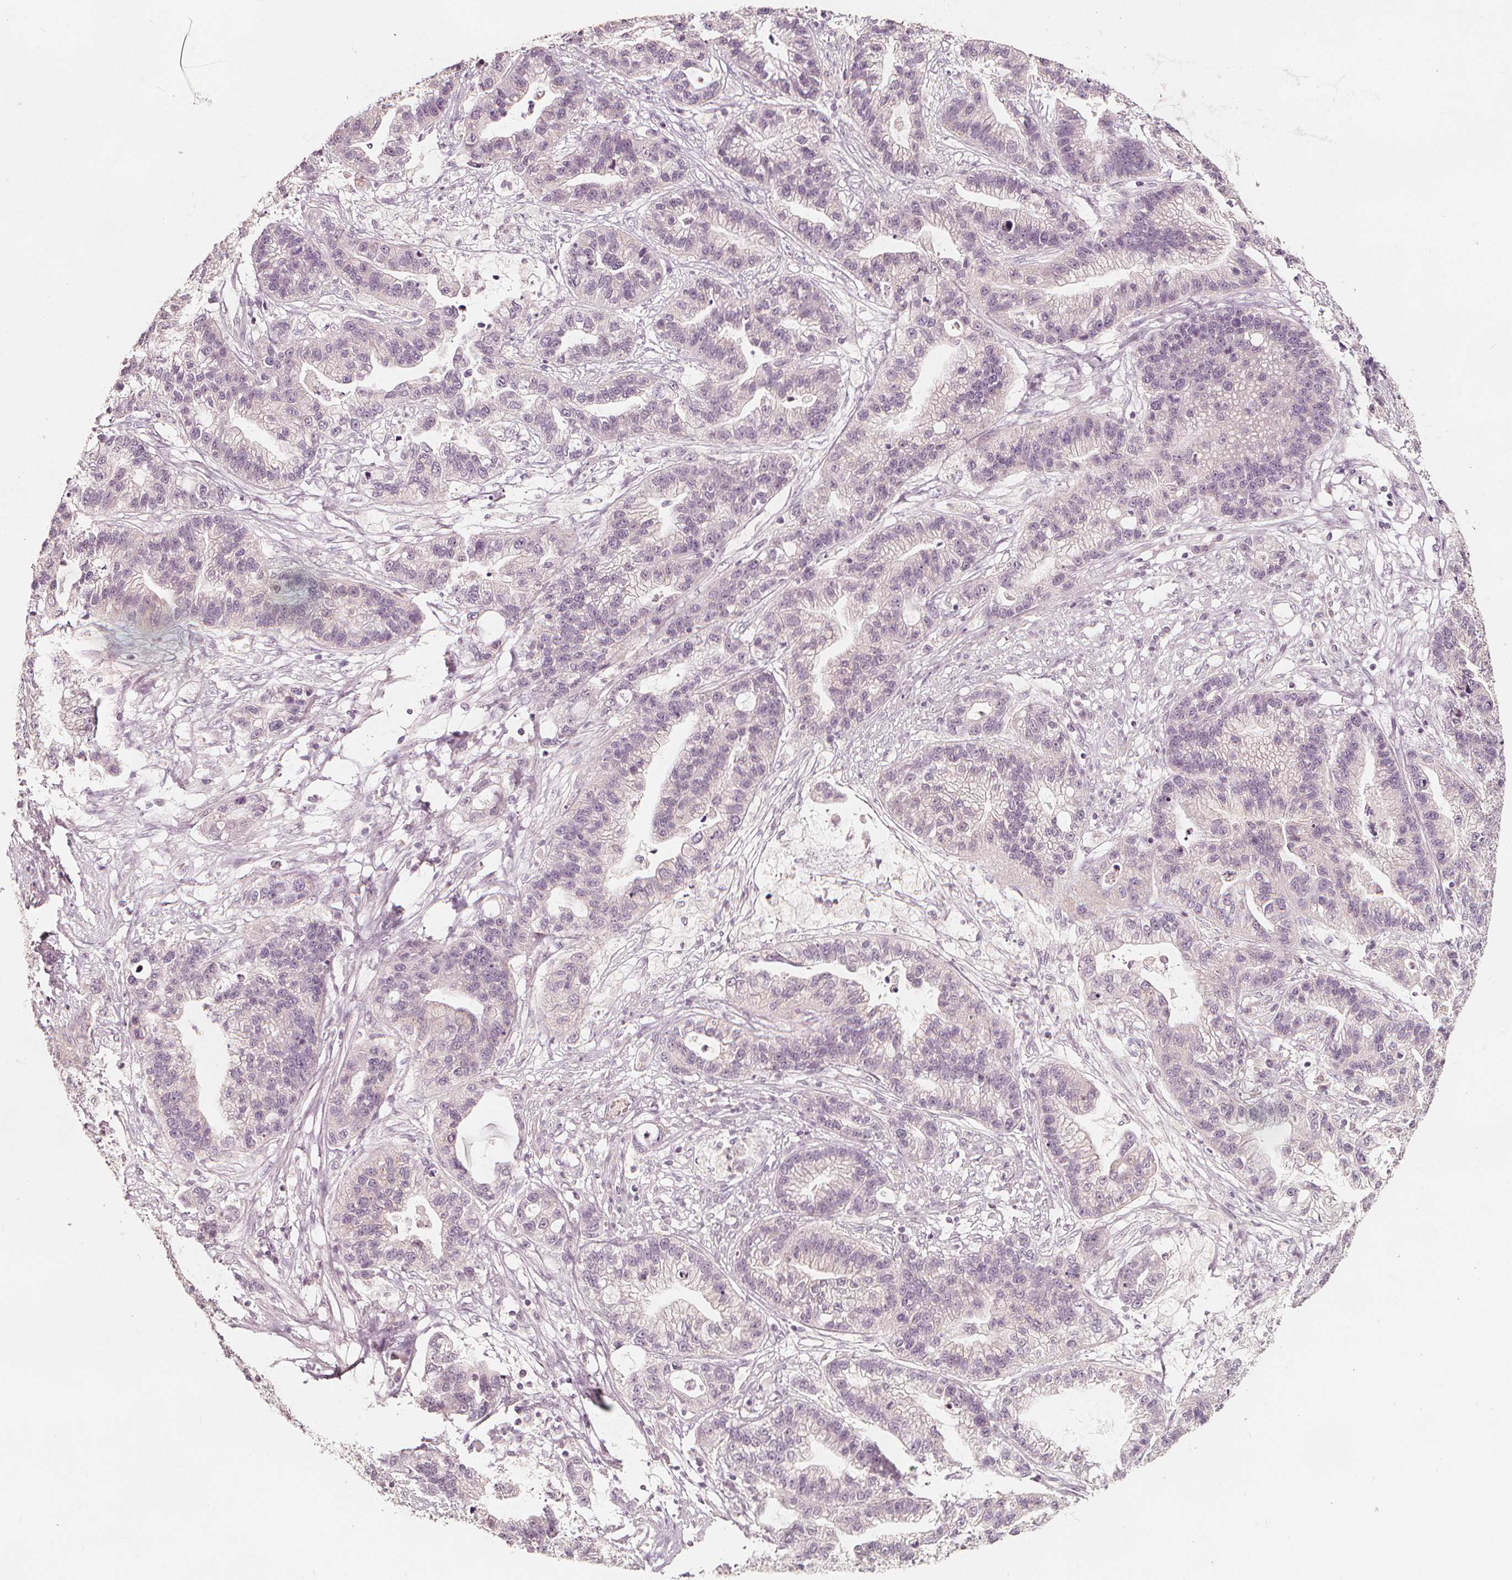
{"staining": {"intensity": "negative", "quantity": "none", "location": "none"}, "tissue": "stomach cancer", "cell_type": "Tumor cells", "image_type": "cancer", "snomed": [{"axis": "morphology", "description": "Adenocarcinoma, NOS"}, {"axis": "topography", "description": "Stomach"}], "caption": "Stomach cancer stained for a protein using immunohistochemistry (IHC) shows no expression tumor cells.", "gene": "NPC1L1", "patient": {"sex": "male", "age": 83}}